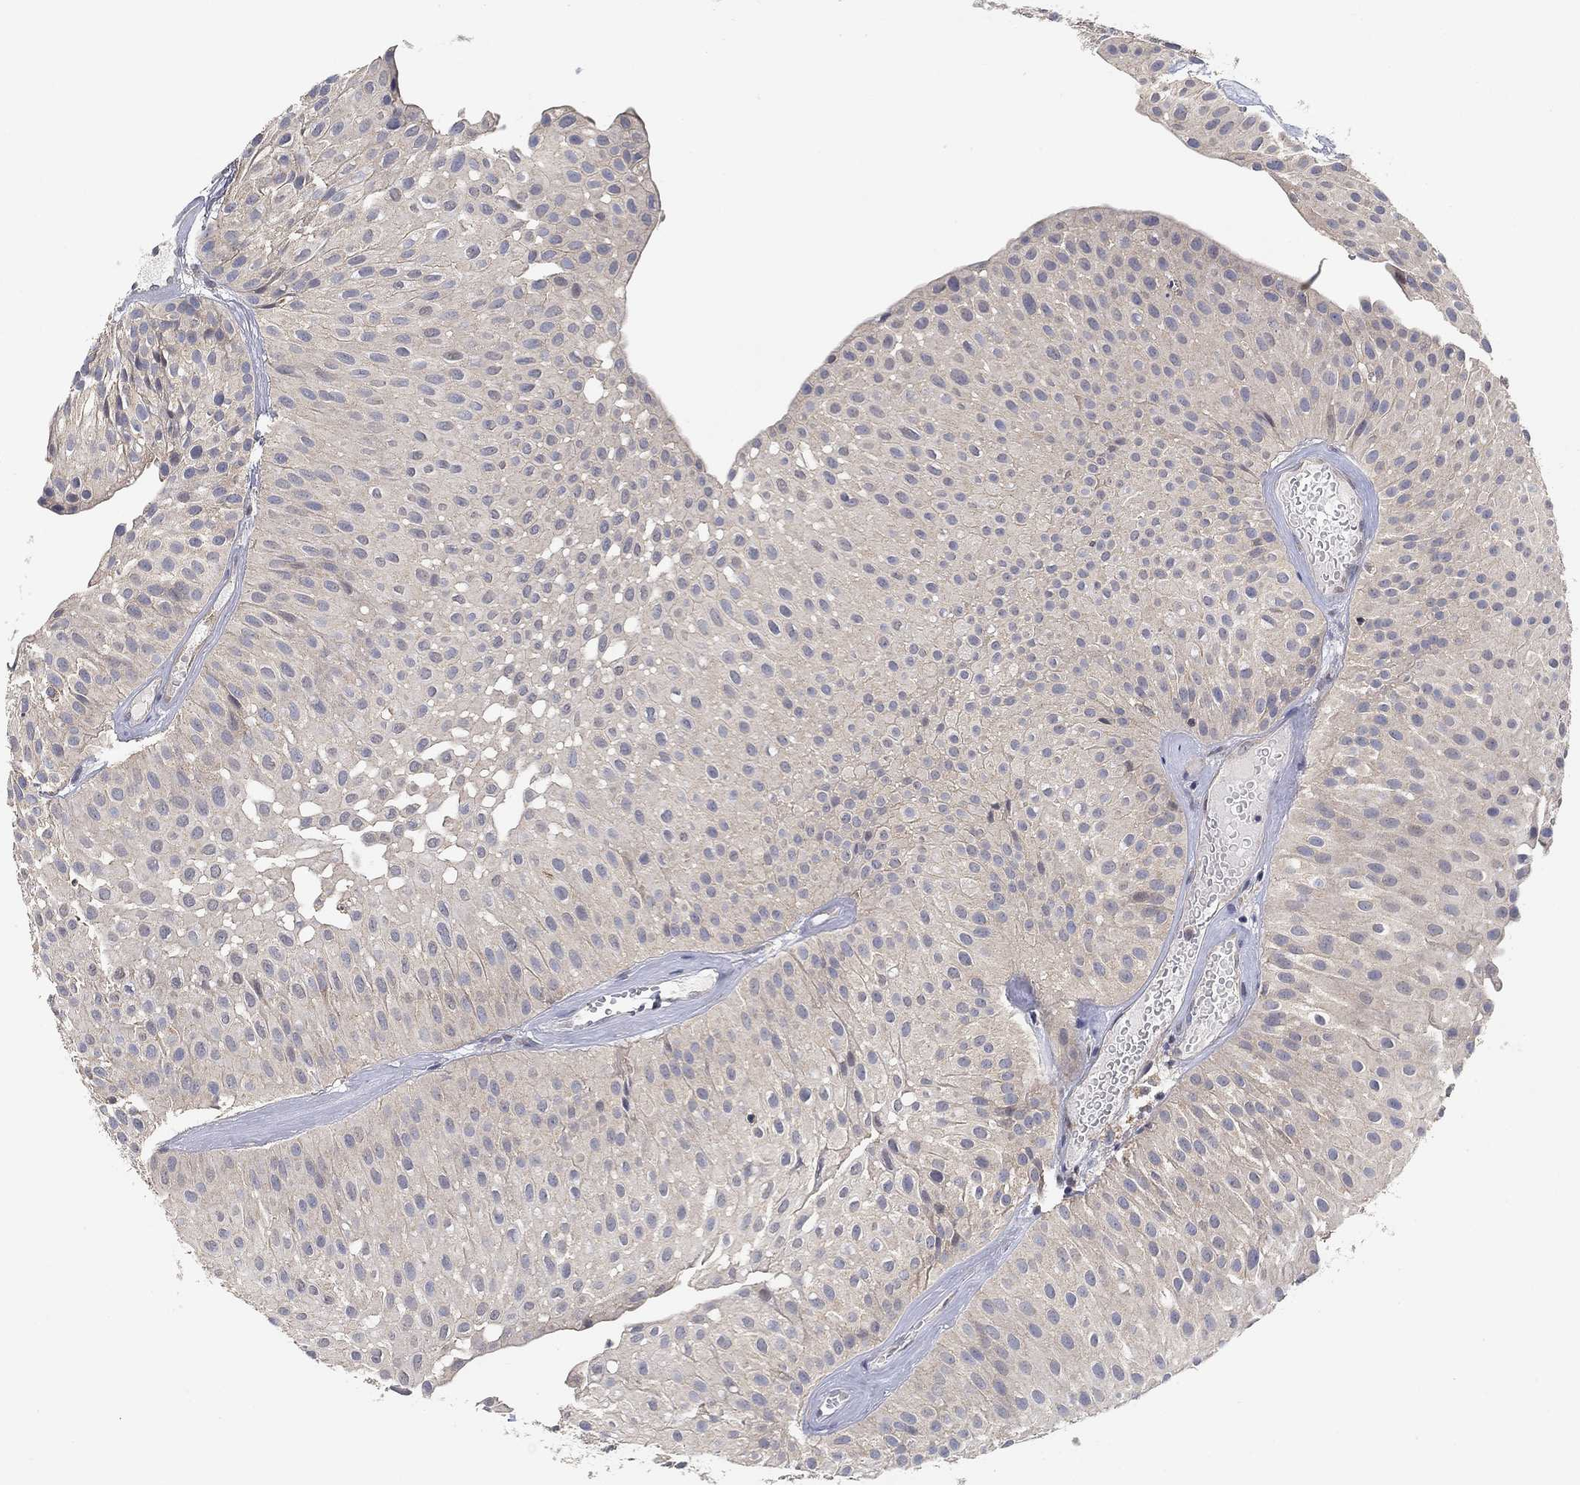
{"staining": {"intensity": "negative", "quantity": "none", "location": "none"}, "tissue": "urothelial cancer", "cell_type": "Tumor cells", "image_type": "cancer", "snomed": [{"axis": "morphology", "description": "Urothelial carcinoma, Low grade"}, {"axis": "topography", "description": "Urinary bladder"}], "caption": "High magnification brightfield microscopy of urothelial carcinoma (low-grade) stained with DAB (brown) and counterstained with hematoxylin (blue): tumor cells show no significant positivity.", "gene": "CCDC43", "patient": {"sex": "male", "age": 64}}